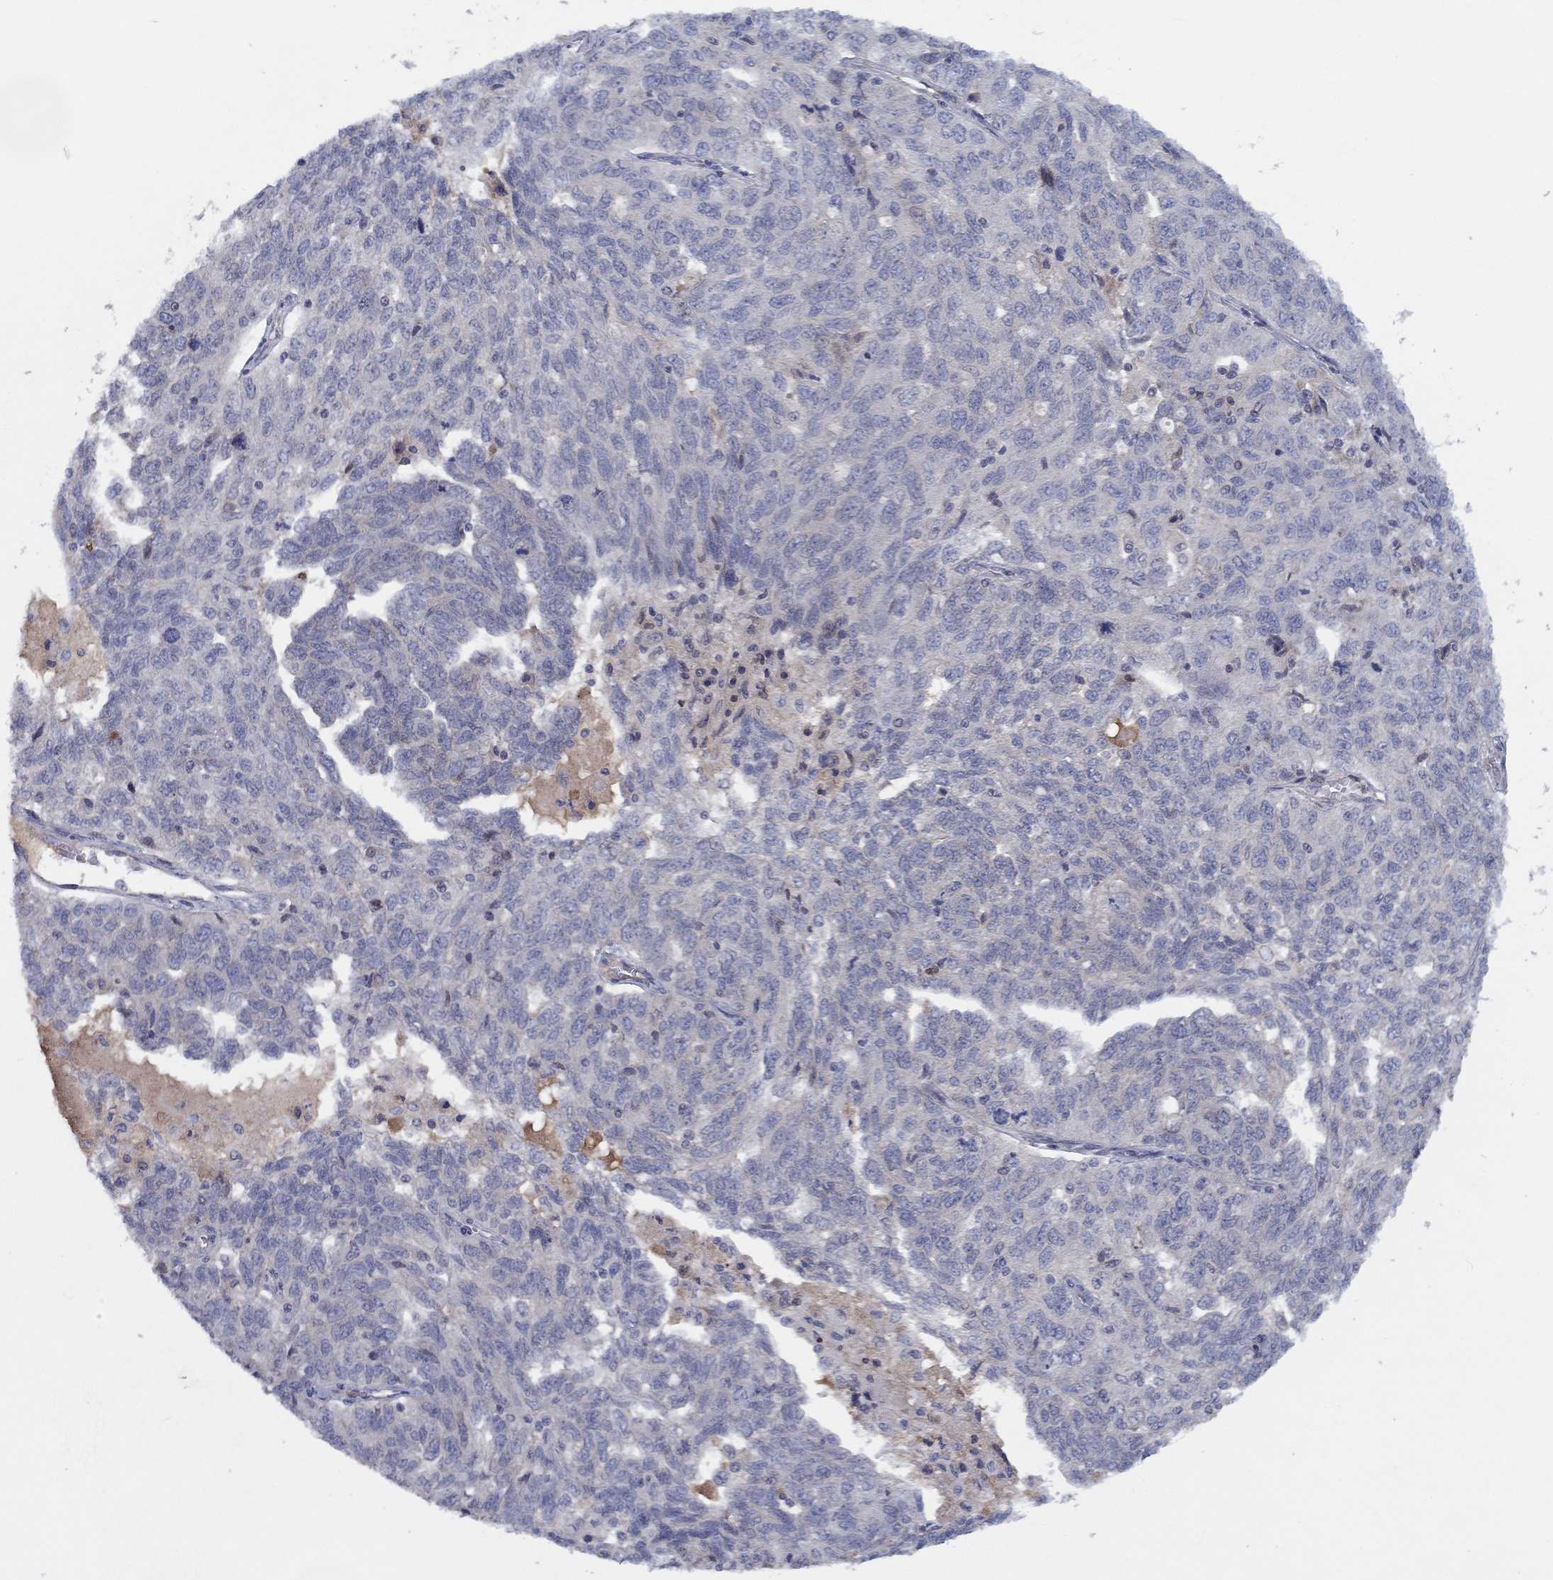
{"staining": {"intensity": "negative", "quantity": "none", "location": "none"}, "tissue": "ovarian cancer", "cell_type": "Tumor cells", "image_type": "cancer", "snomed": [{"axis": "morphology", "description": "Cystadenocarcinoma, serous, NOS"}, {"axis": "topography", "description": "Ovary"}], "caption": "High magnification brightfield microscopy of ovarian cancer stained with DAB (3,3'-diaminobenzidine) (brown) and counterstained with hematoxylin (blue): tumor cells show no significant positivity. Nuclei are stained in blue.", "gene": "CETN3", "patient": {"sex": "female", "age": 71}}